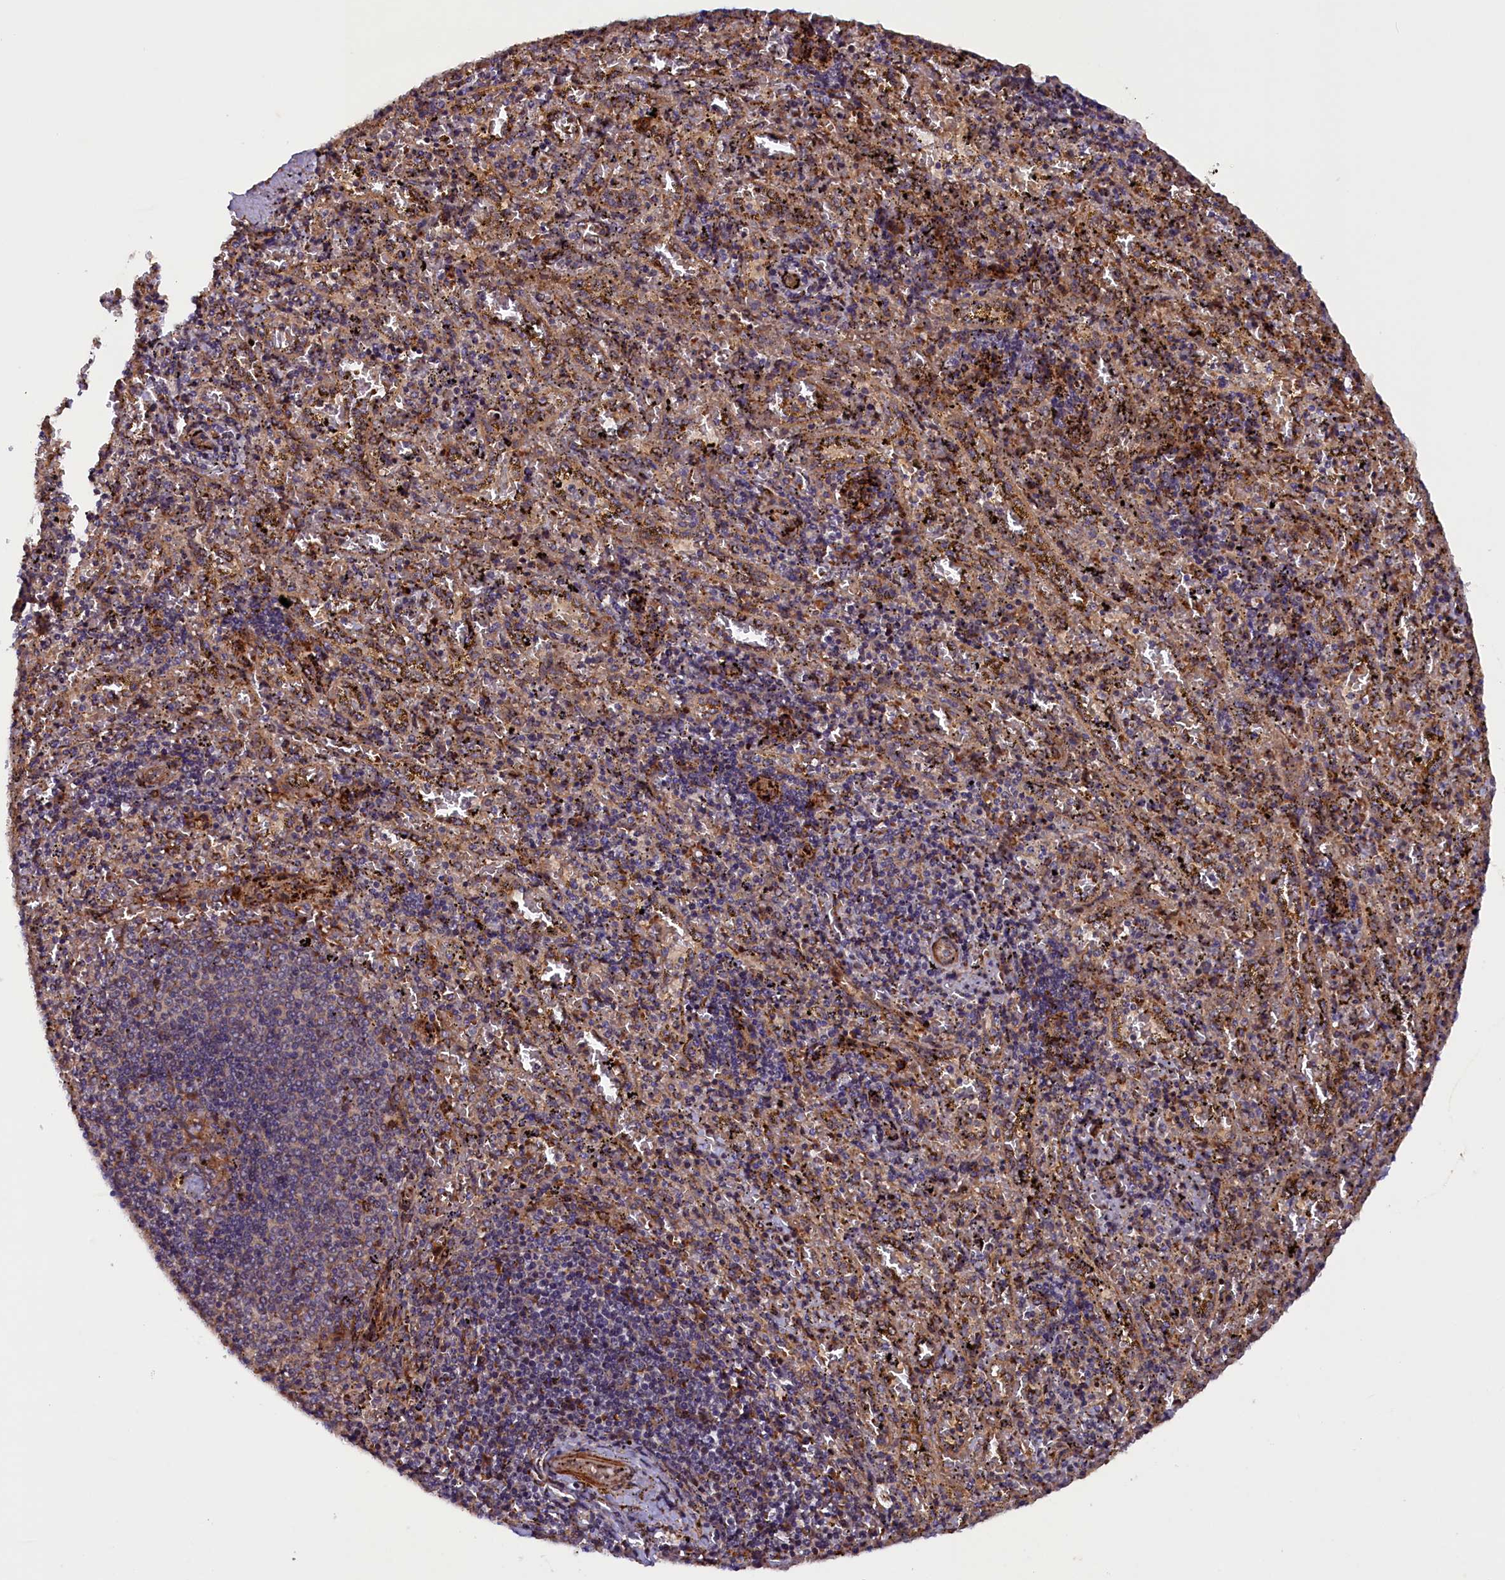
{"staining": {"intensity": "moderate", "quantity": "<25%", "location": "cytoplasmic/membranous"}, "tissue": "spleen", "cell_type": "Cells in red pulp", "image_type": "normal", "snomed": [{"axis": "morphology", "description": "Normal tissue, NOS"}, {"axis": "topography", "description": "Spleen"}], "caption": "IHC micrograph of benign human spleen stained for a protein (brown), which displays low levels of moderate cytoplasmic/membranous staining in about <25% of cells in red pulp.", "gene": "ARRDC4", "patient": {"sex": "male", "age": 11}}